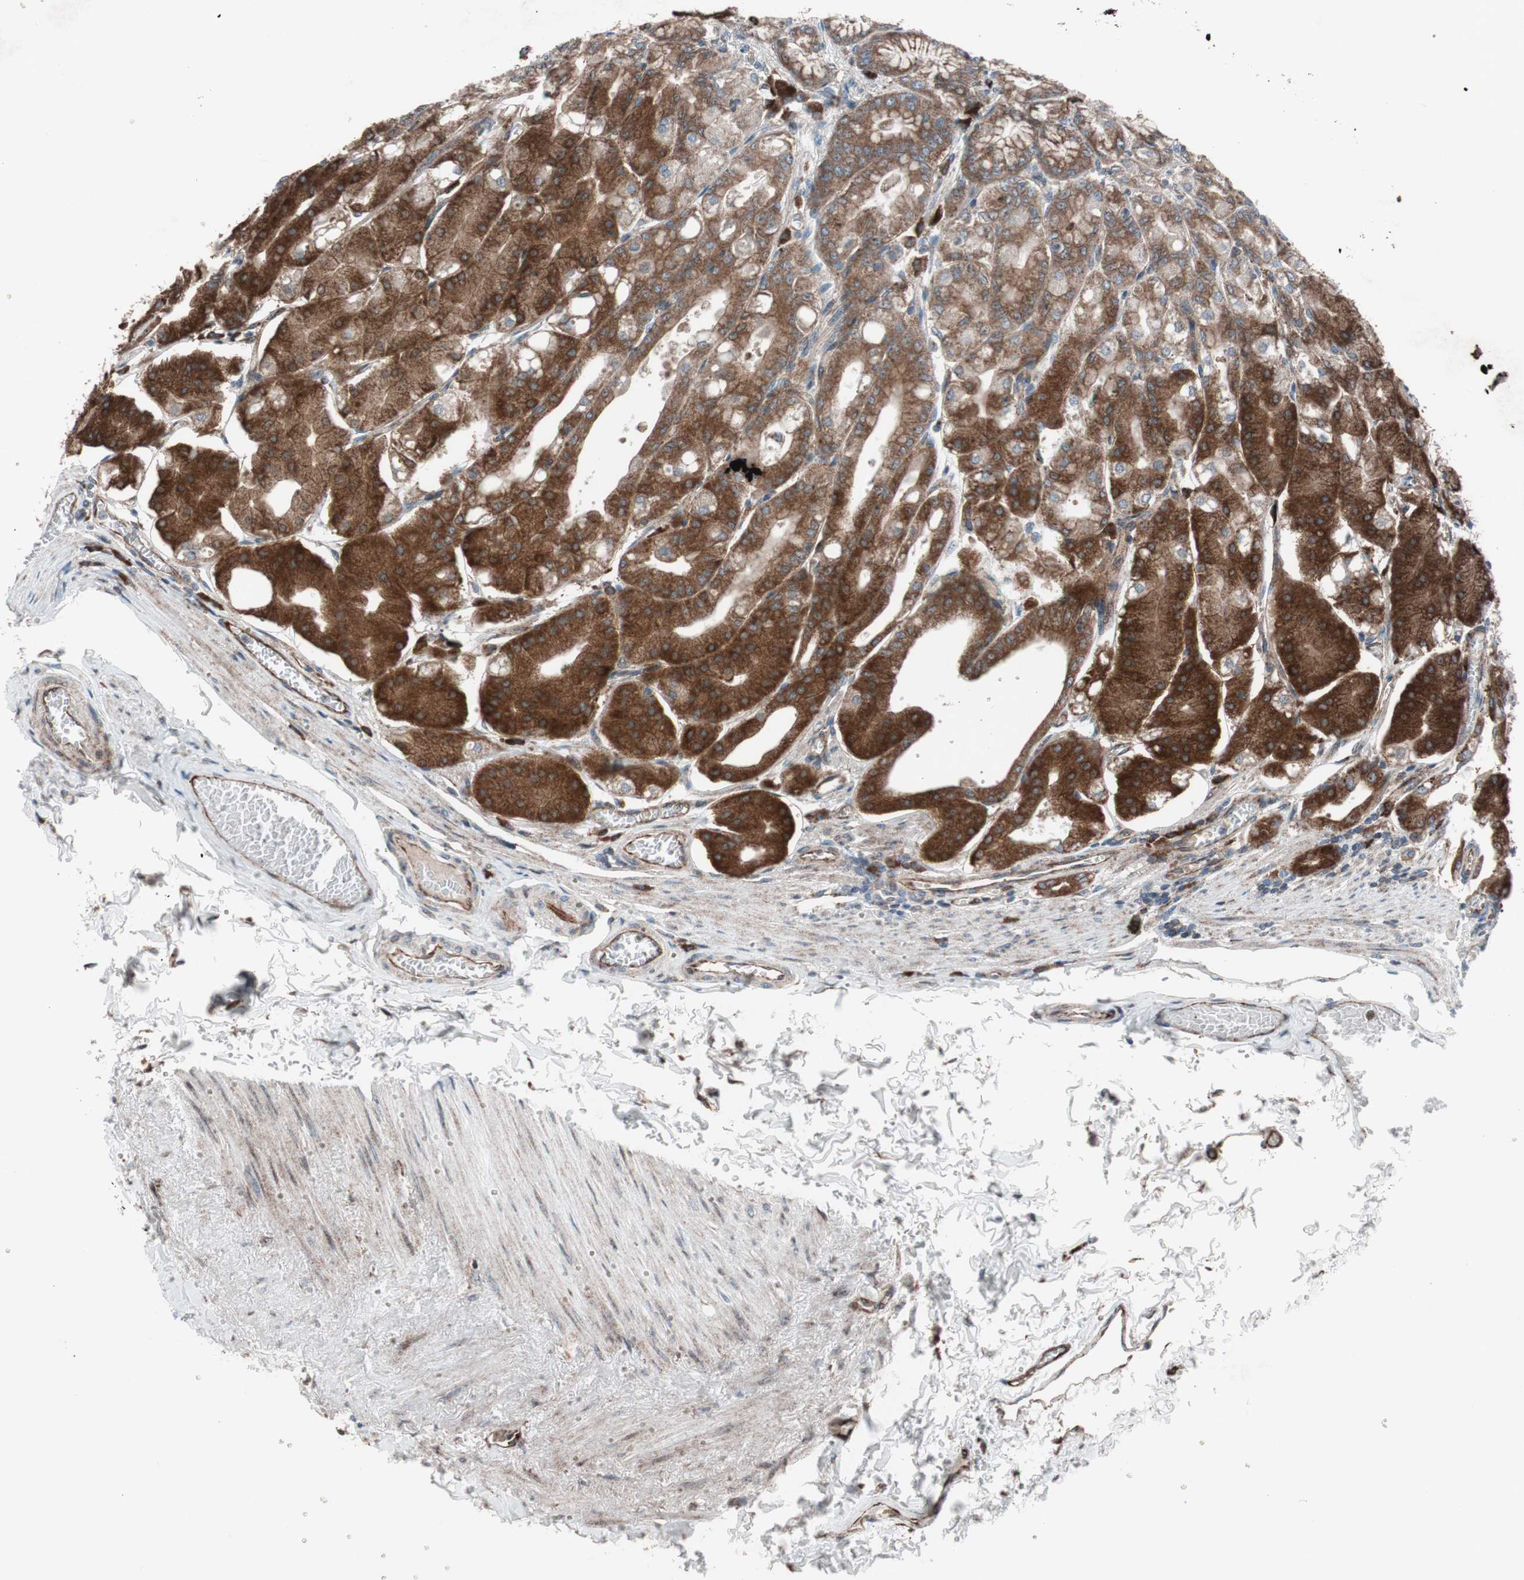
{"staining": {"intensity": "strong", "quantity": ">75%", "location": "cytoplasmic/membranous"}, "tissue": "stomach", "cell_type": "Glandular cells", "image_type": "normal", "snomed": [{"axis": "morphology", "description": "Normal tissue, NOS"}, {"axis": "topography", "description": "Stomach, lower"}], "caption": "Normal stomach was stained to show a protein in brown. There is high levels of strong cytoplasmic/membranous positivity in about >75% of glandular cells.", "gene": "CCL14", "patient": {"sex": "male", "age": 71}}